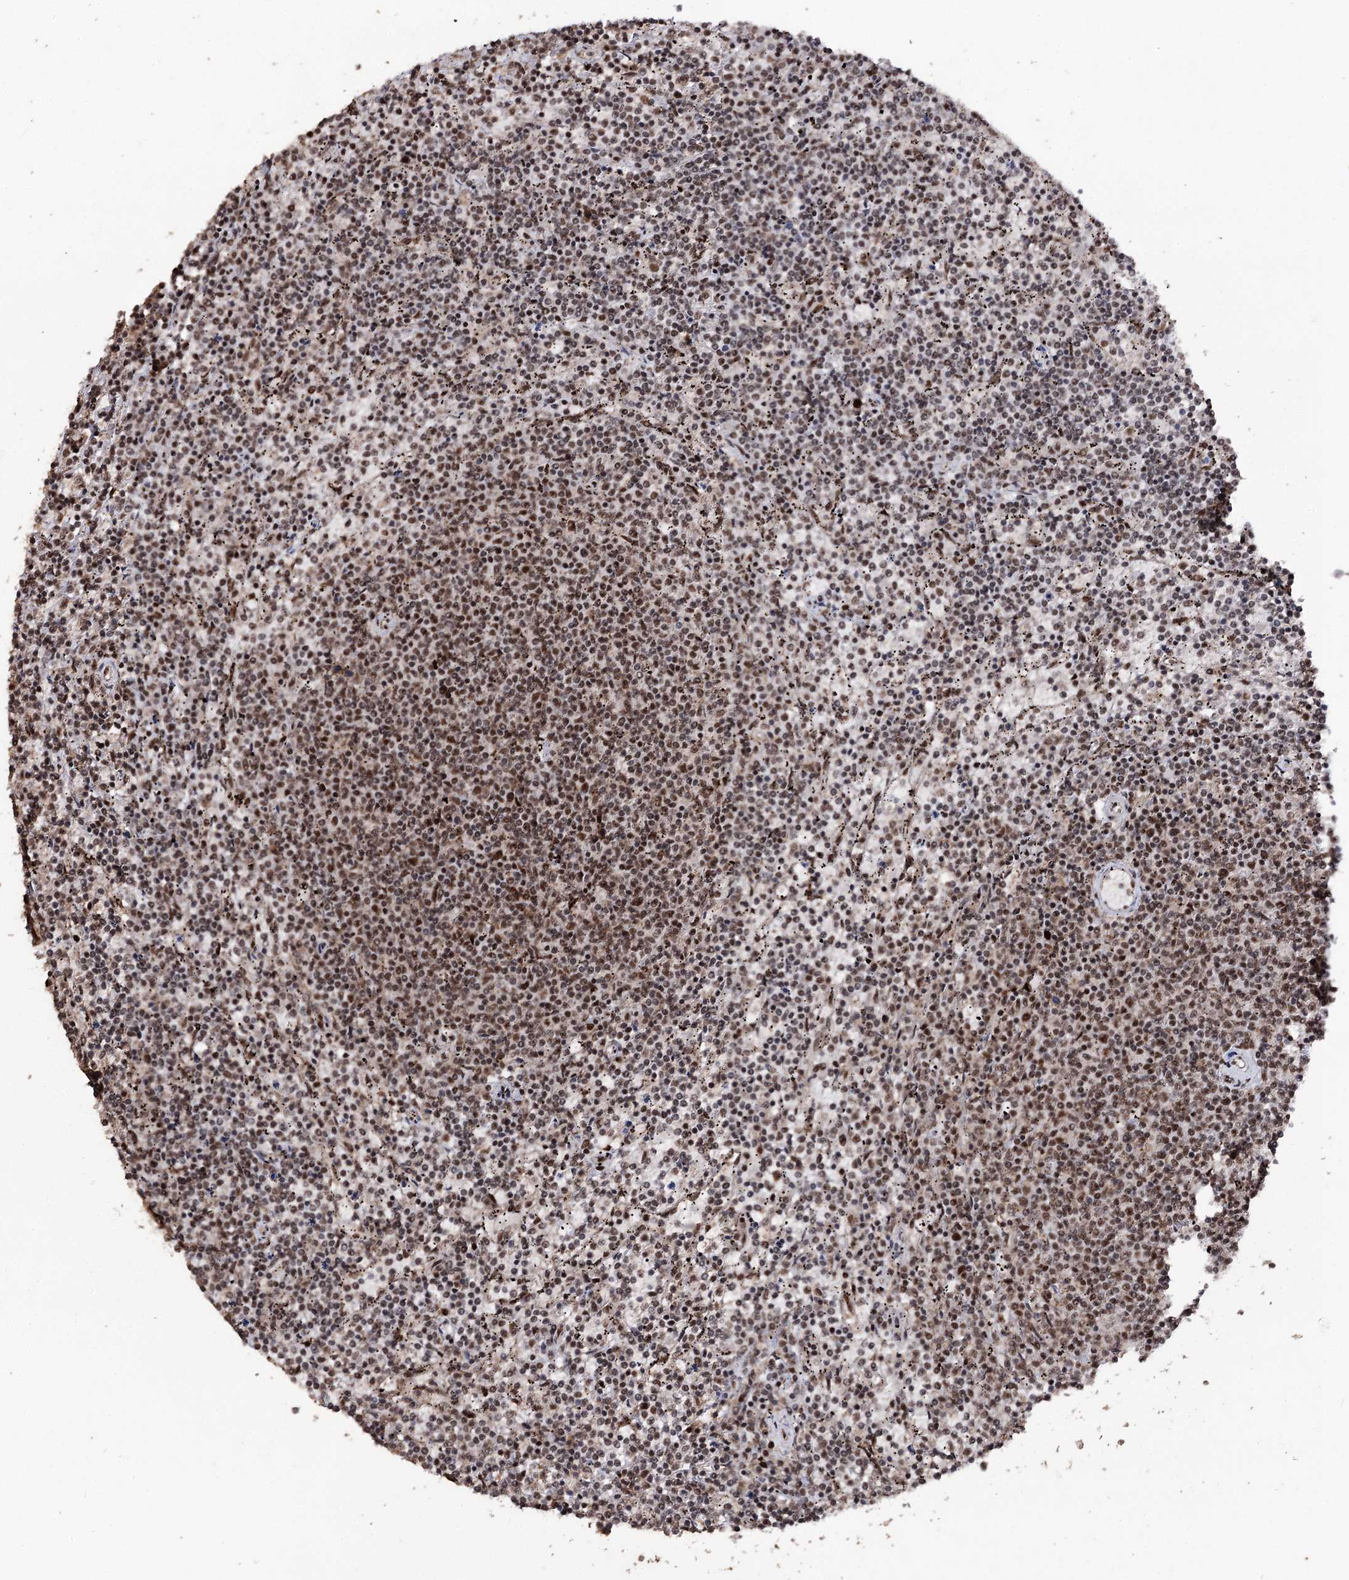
{"staining": {"intensity": "moderate", "quantity": ">75%", "location": "nuclear"}, "tissue": "lymphoma", "cell_type": "Tumor cells", "image_type": "cancer", "snomed": [{"axis": "morphology", "description": "Malignant lymphoma, non-Hodgkin's type, Low grade"}, {"axis": "topography", "description": "Spleen"}], "caption": "IHC histopathology image of neoplastic tissue: lymphoma stained using IHC shows medium levels of moderate protein expression localized specifically in the nuclear of tumor cells, appearing as a nuclear brown color.", "gene": "U2SURP", "patient": {"sex": "female", "age": 50}}